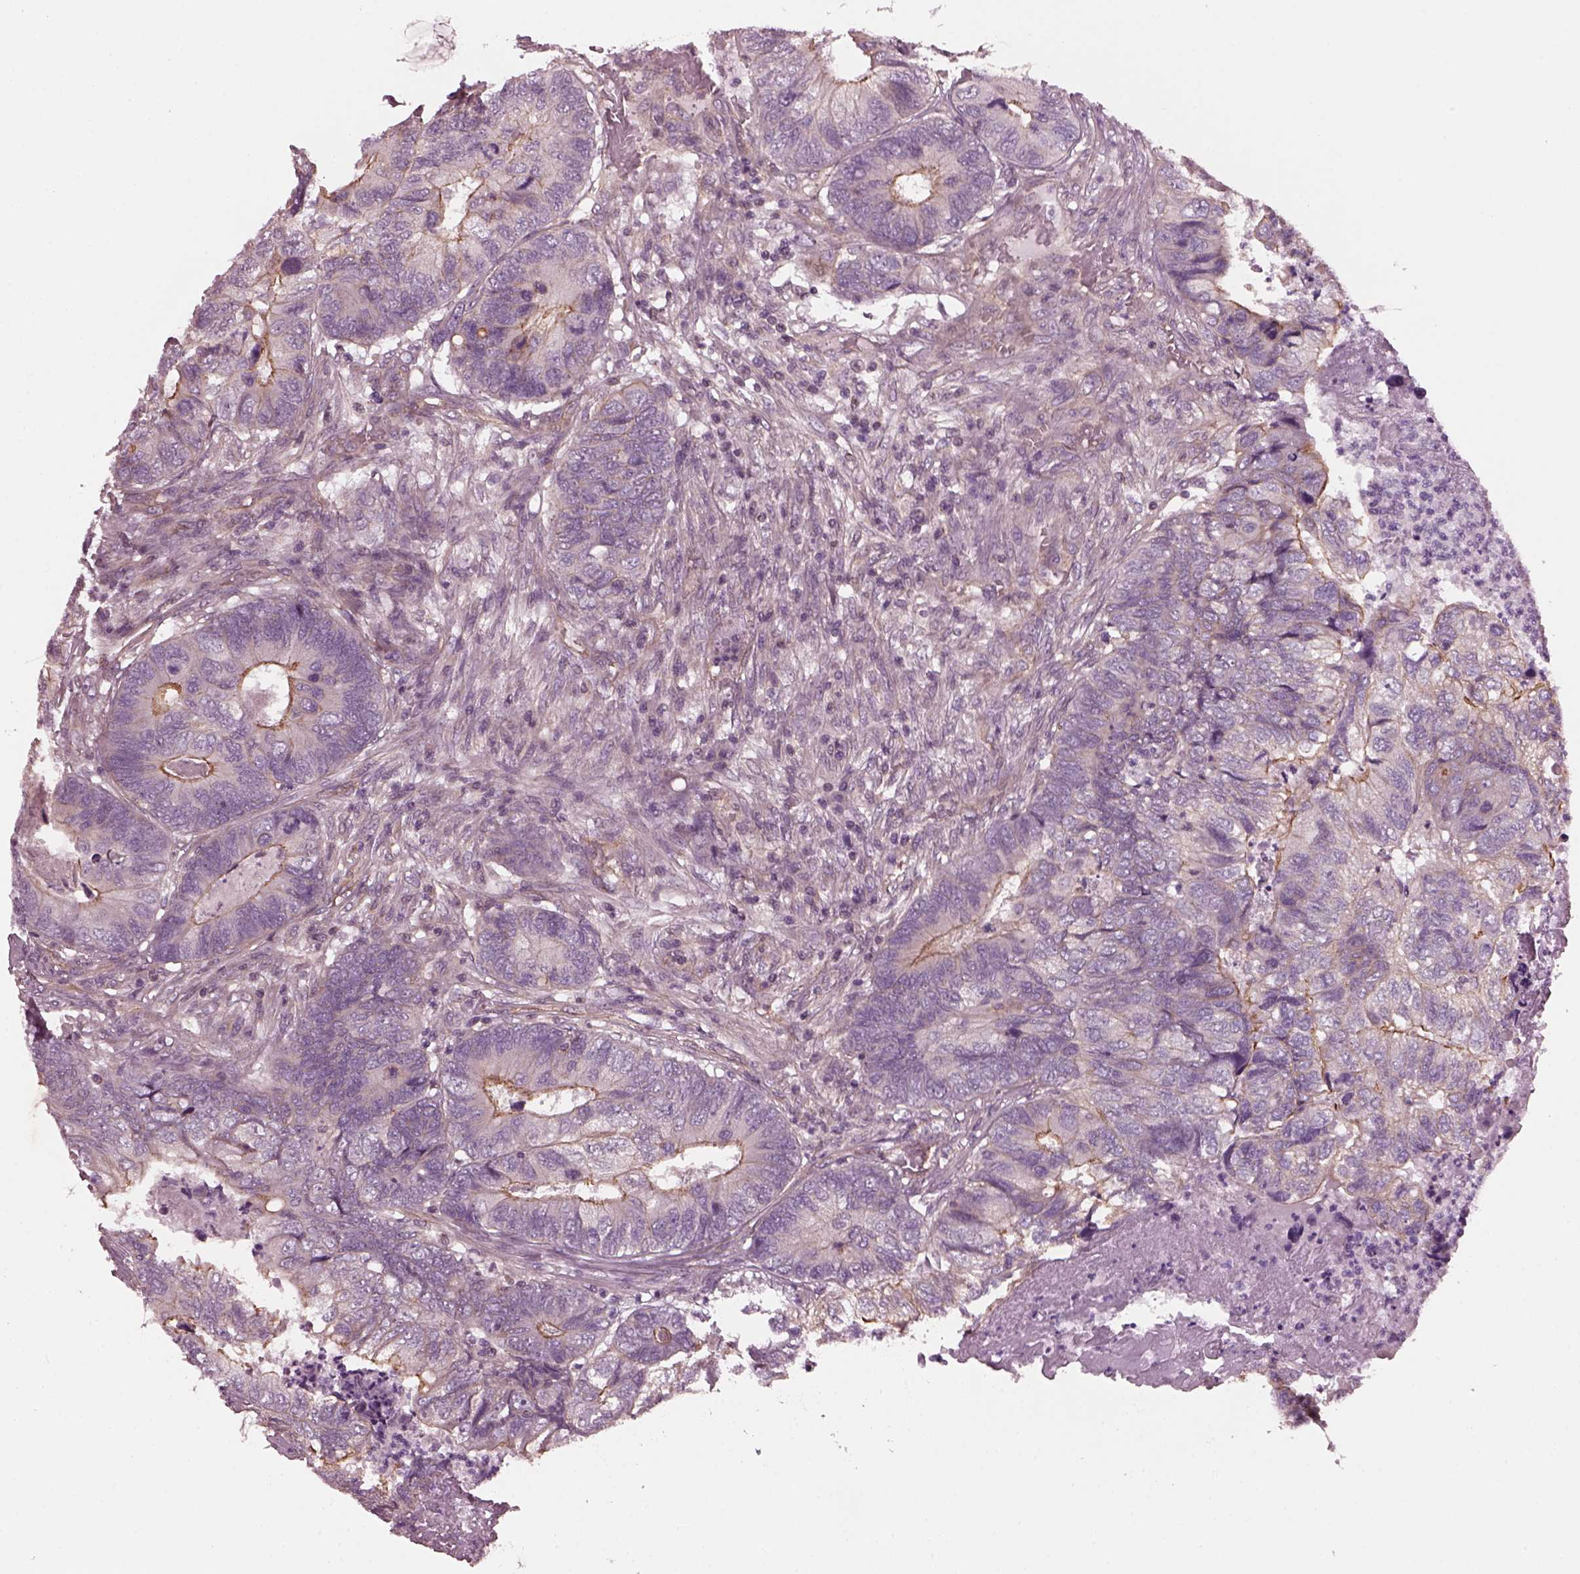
{"staining": {"intensity": "moderate", "quantity": "25%-75%", "location": "cytoplasmic/membranous"}, "tissue": "colorectal cancer", "cell_type": "Tumor cells", "image_type": "cancer", "snomed": [{"axis": "morphology", "description": "Adenocarcinoma, NOS"}, {"axis": "topography", "description": "Colon"}], "caption": "IHC micrograph of neoplastic tissue: human colorectal cancer stained using IHC exhibits medium levels of moderate protein expression localized specifically in the cytoplasmic/membranous of tumor cells, appearing as a cytoplasmic/membranous brown color.", "gene": "ODAD1", "patient": {"sex": "female", "age": 67}}